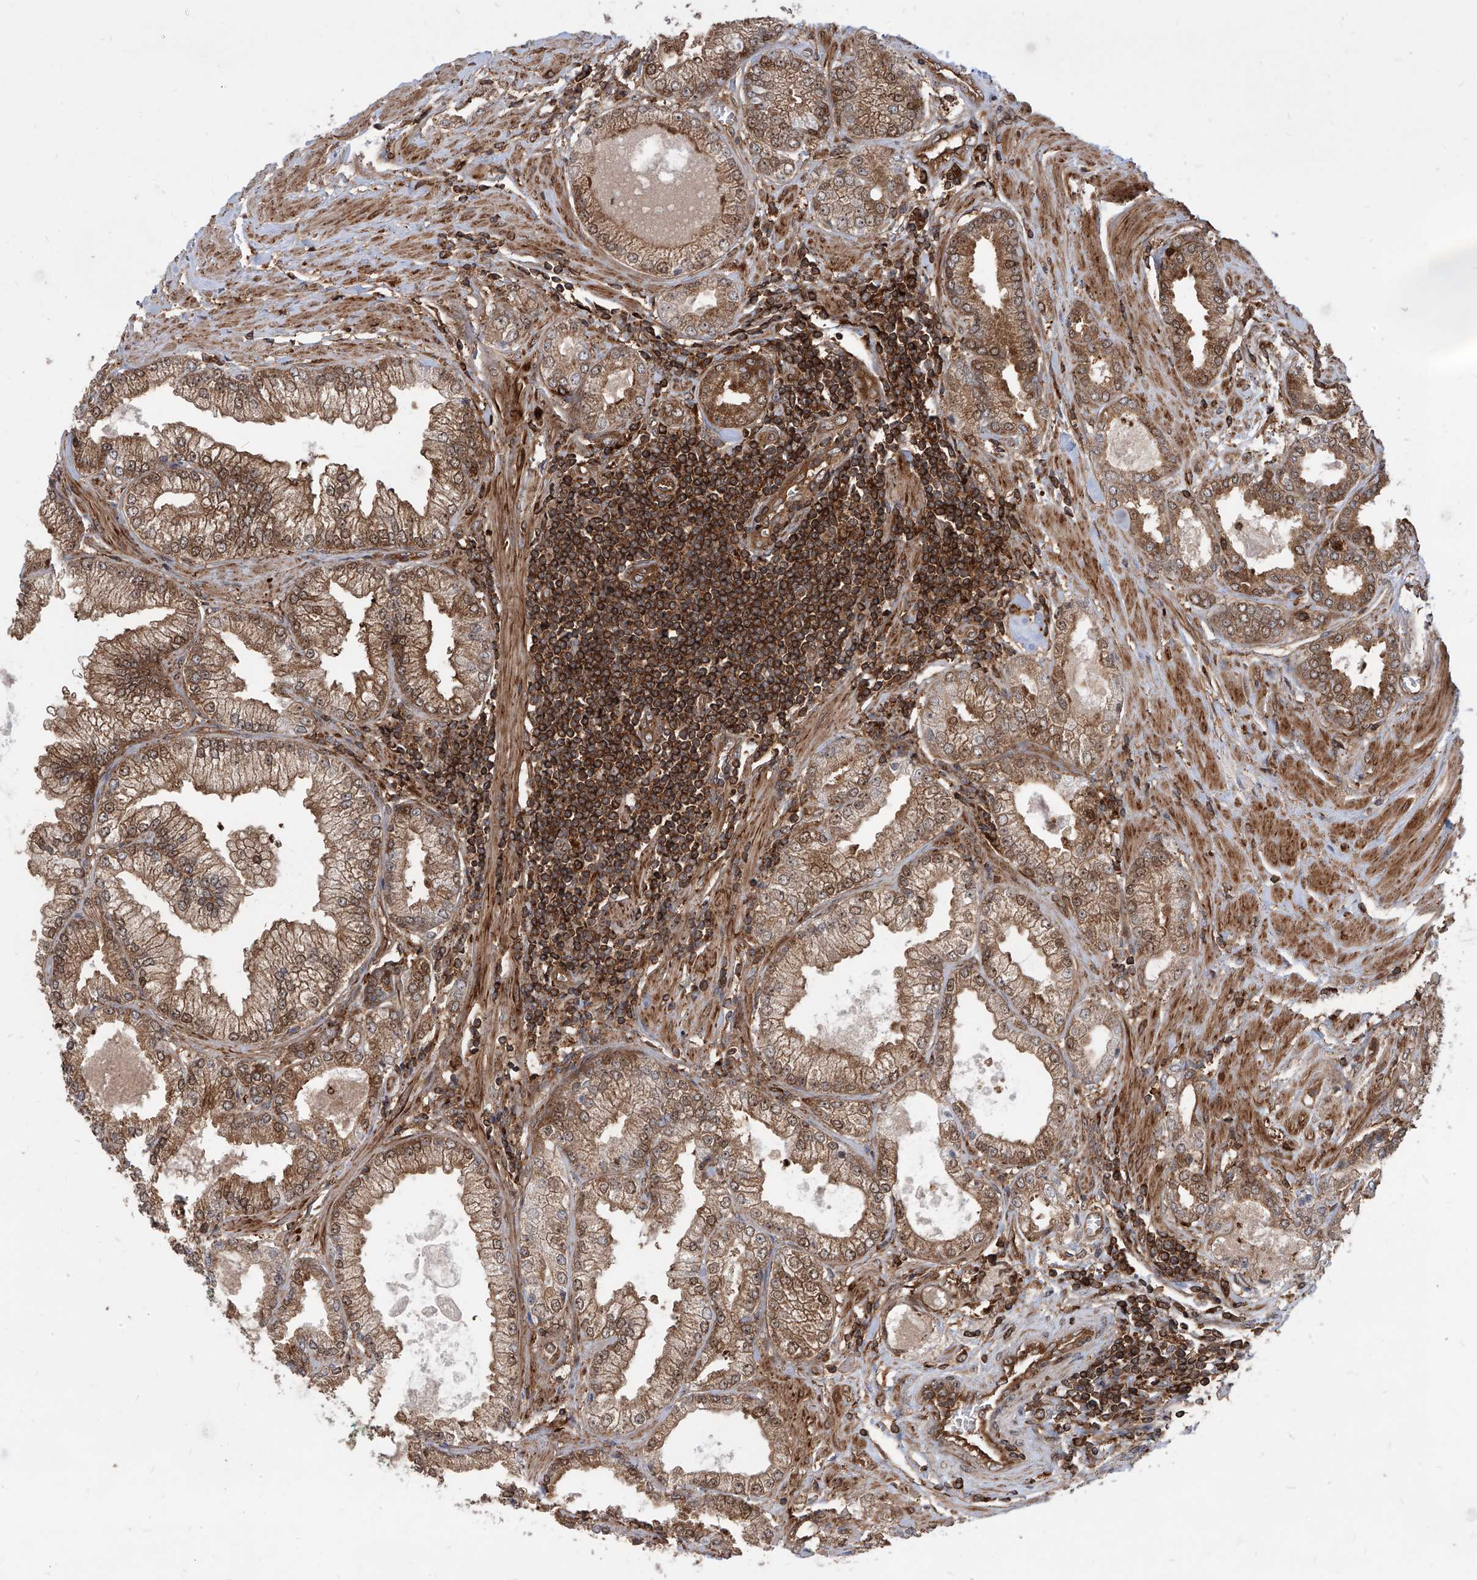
{"staining": {"intensity": "strong", "quantity": ">75%", "location": "cytoplasmic/membranous,nuclear"}, "tissue": "prostate cancer", "cell_type": "Tumor cells", "image_type": "cancer", "snomed": [{"axis": "morphology", "description": "Adenocarcinoma, Low grade"}, {"axis": "topography", "description": "Prostate"}], "caption": "Immunohistochemistry photomicrograph of neoplastic tissue: human prostate cancer (adenocarcinoma (low-grade)) stained using immunohistochemistry exhibits high levels of strong protein expression localized specifically in the cytoplasmic/membranous and nuclear of tumor cells, appearing as a cytoplasmic/membranous and nuclear brown color.", "gene": "MAGED2", "patient": {"sex": "male", "age": 62}}